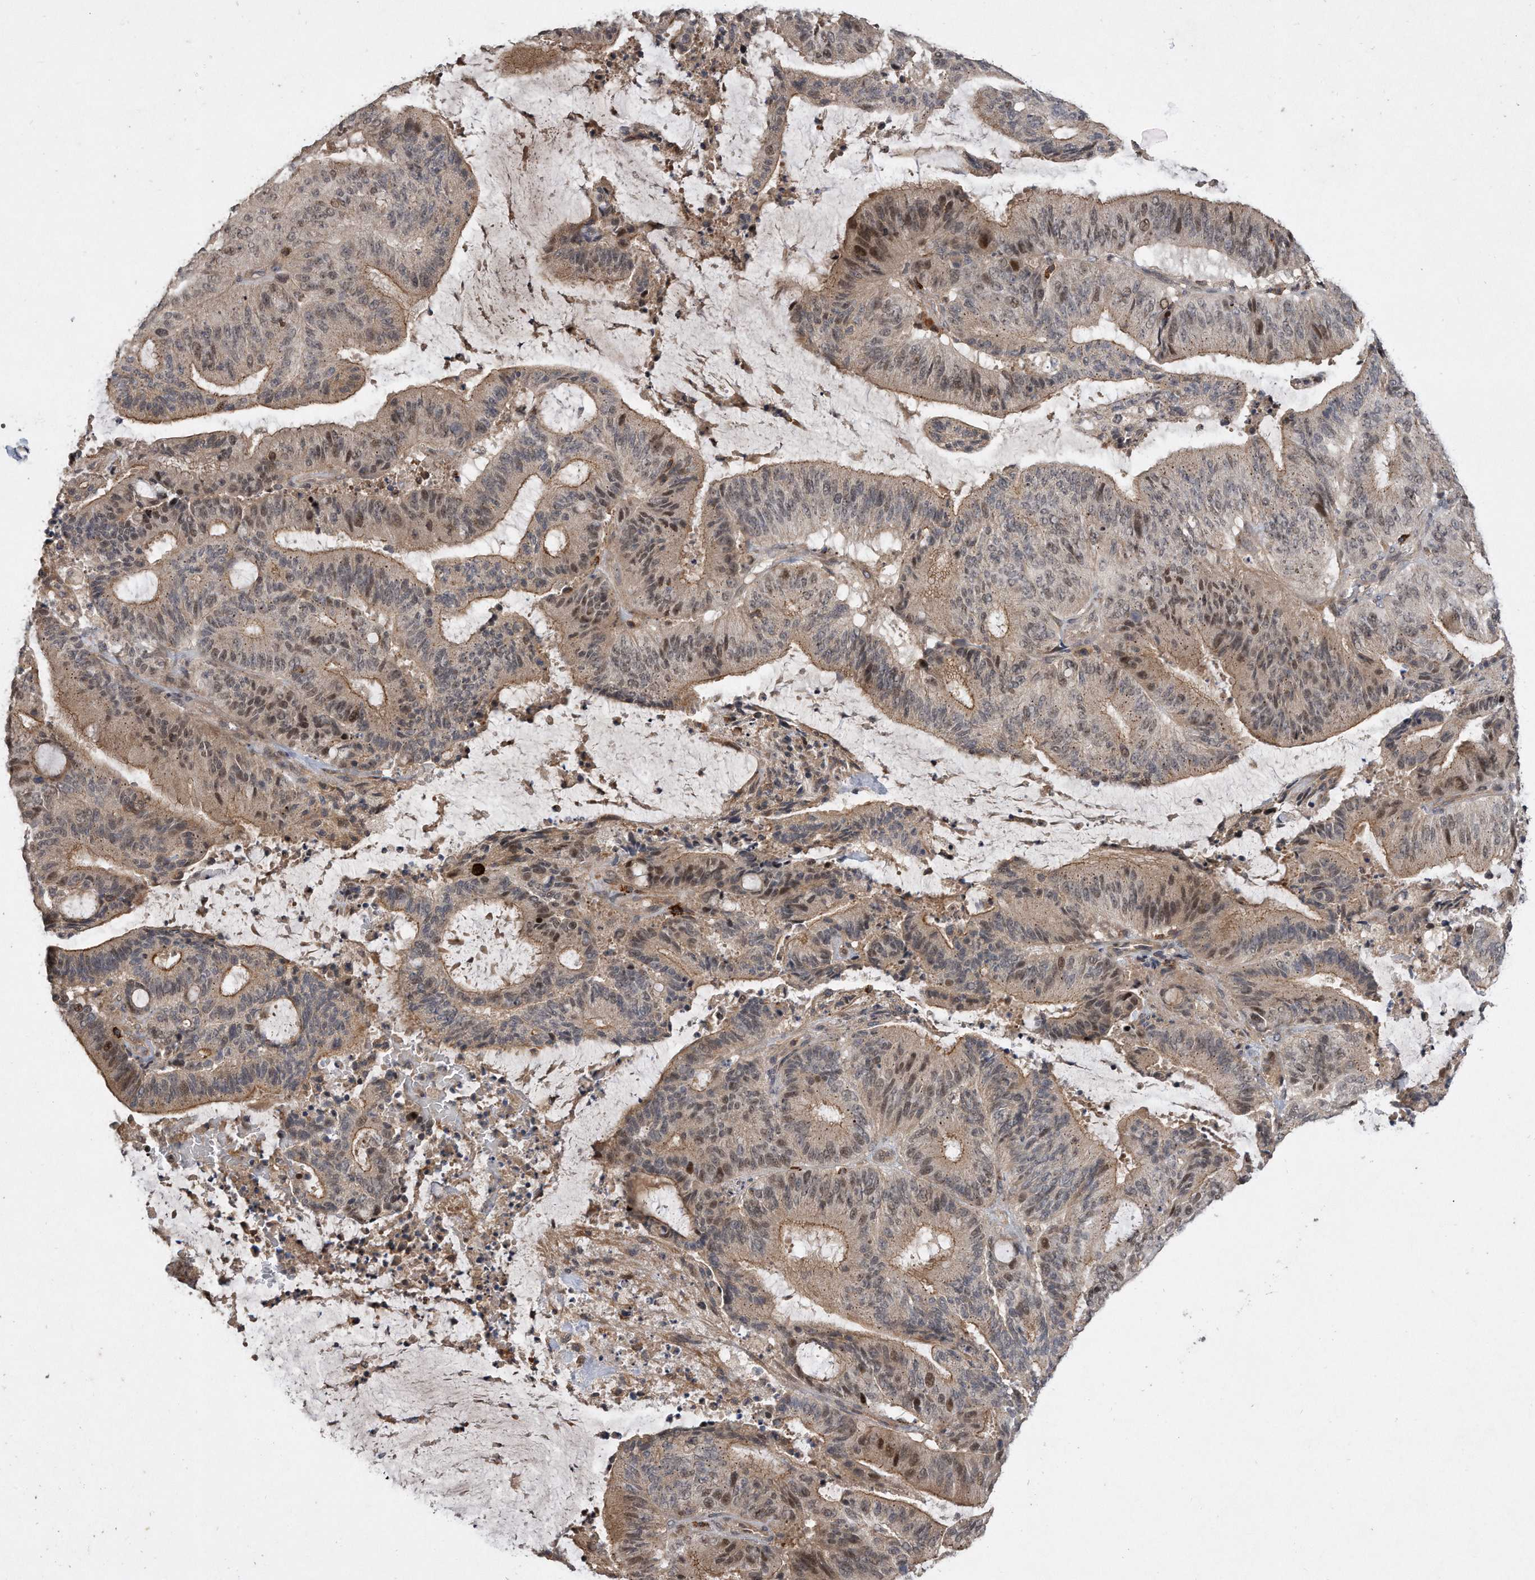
{"staining": {"intensity": "moderate", "quantity": "25%-75%", "location": "cytoplasmic/membranous,nuclear"}, "tissue": "liver cancer", "cell_type": "Tumor cells", "image_type": "cancer", "snomed": [{"axis": "morphology", "description": "Normal tissue, NOS"}, {"axis": "morphology", "description": "Cholangiocarcinoma"}, {"axis": "topography", "description": "Liver"}, {"axis": "topography", "description": "Peripheral nerve tissue"}], "caption": "IHC (DAB (3,3'-diaminobenzidine)) staining of liver cholangiocarcinoma exhibits moderate cytoplasmic/membranous and nuclear protein expression in about 25%-75% of tumor cells.", "gene": "PGBD2", "patient": {"sex": "female", "age": 73}}